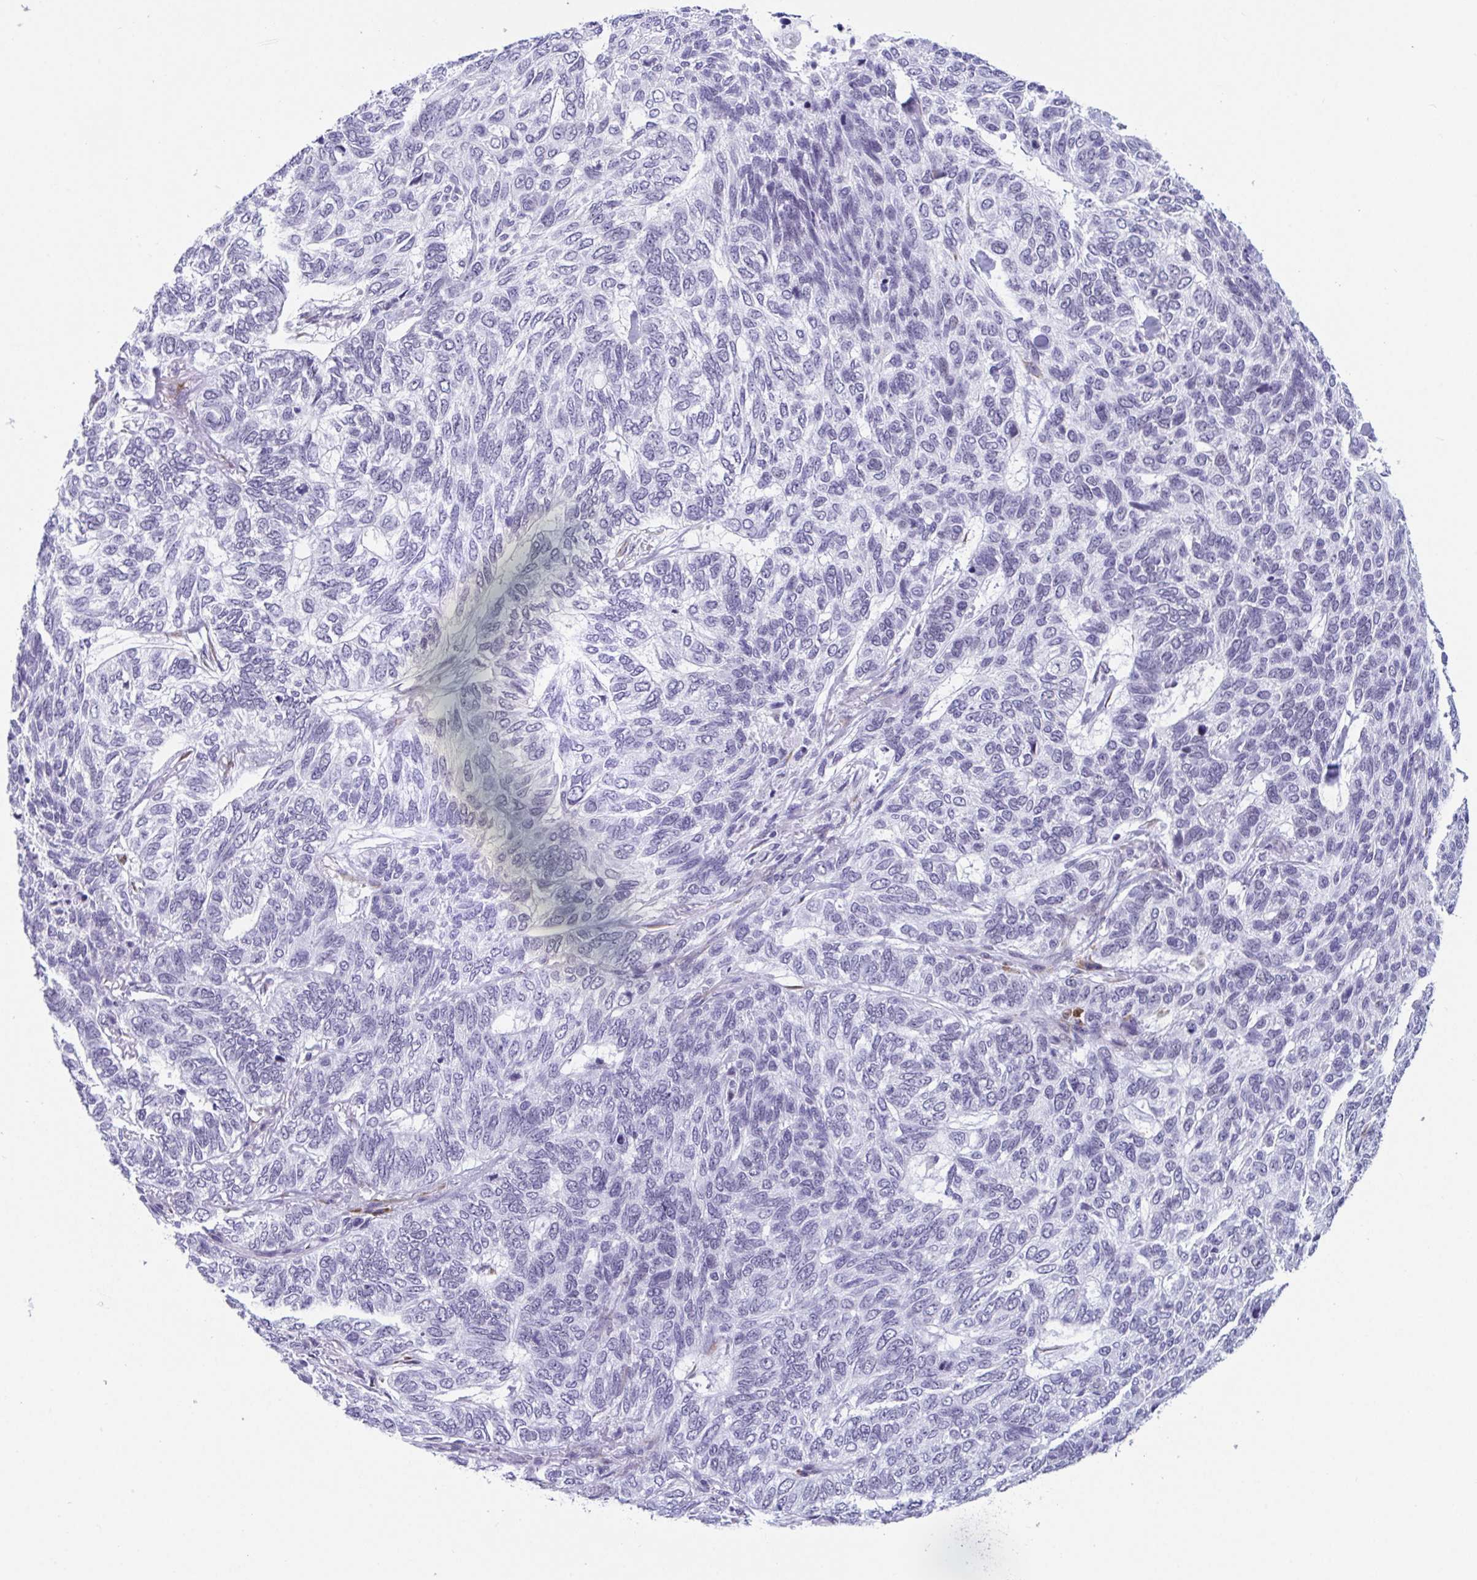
{"staining": {"intensity": "negative", "quantity": "none", "location": "none"}, "tissue": "skin cancer", "cell_type": "Tumor cells", "image_type": "cancer", "snomed": [{"axis": "morphology", "description": "Basal cell carcinoma"}, {"axis": "topography", "description": "Skin"}], "caption": "Image shows no significant protein expression in tumor cells of skin cancer.", "gene": "WDR72", "patient": {"sex": "female", "age": 65}}